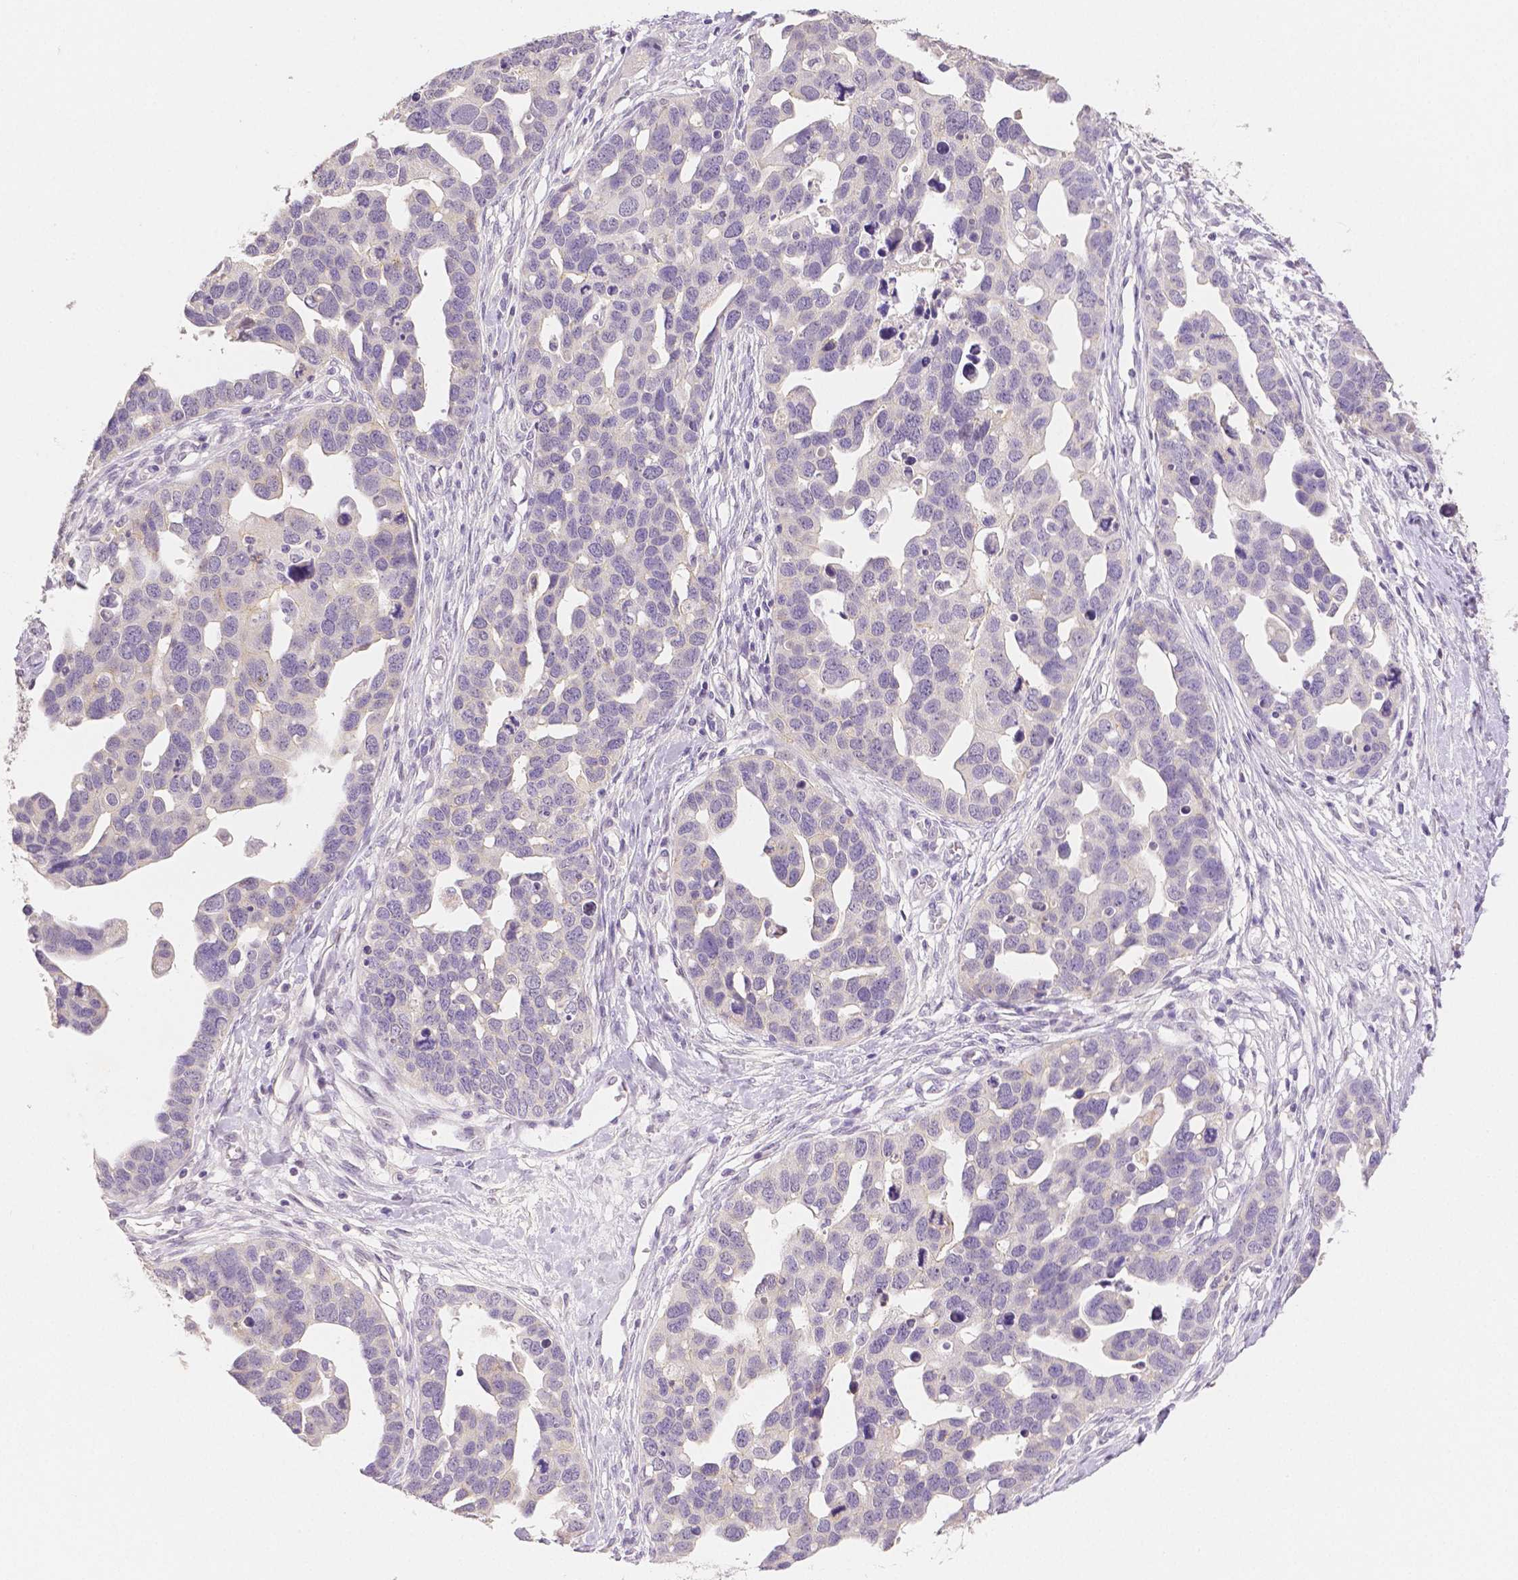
{"staining": {"intensity": "negative", "quantity": "none", "location": "none"}, "tissue": "ovarian cancer", "cell_type": "Tumor cells", "image_type": "cancer", "snomed": [{"axis": "morphology", "description": "Cystadenocarcinoma, serous, NOS"}, {"axis": "topography", "description": "Ovary"}], "caption": "DAB (3,3'-diaminobenzidine) immunohistochemical staining of human serous cystadenocarcinoma (ovarian) shows no significant expression in tumor cells.", "gene": "OCLN", "patient": {"sex": "female", "age": 54}}